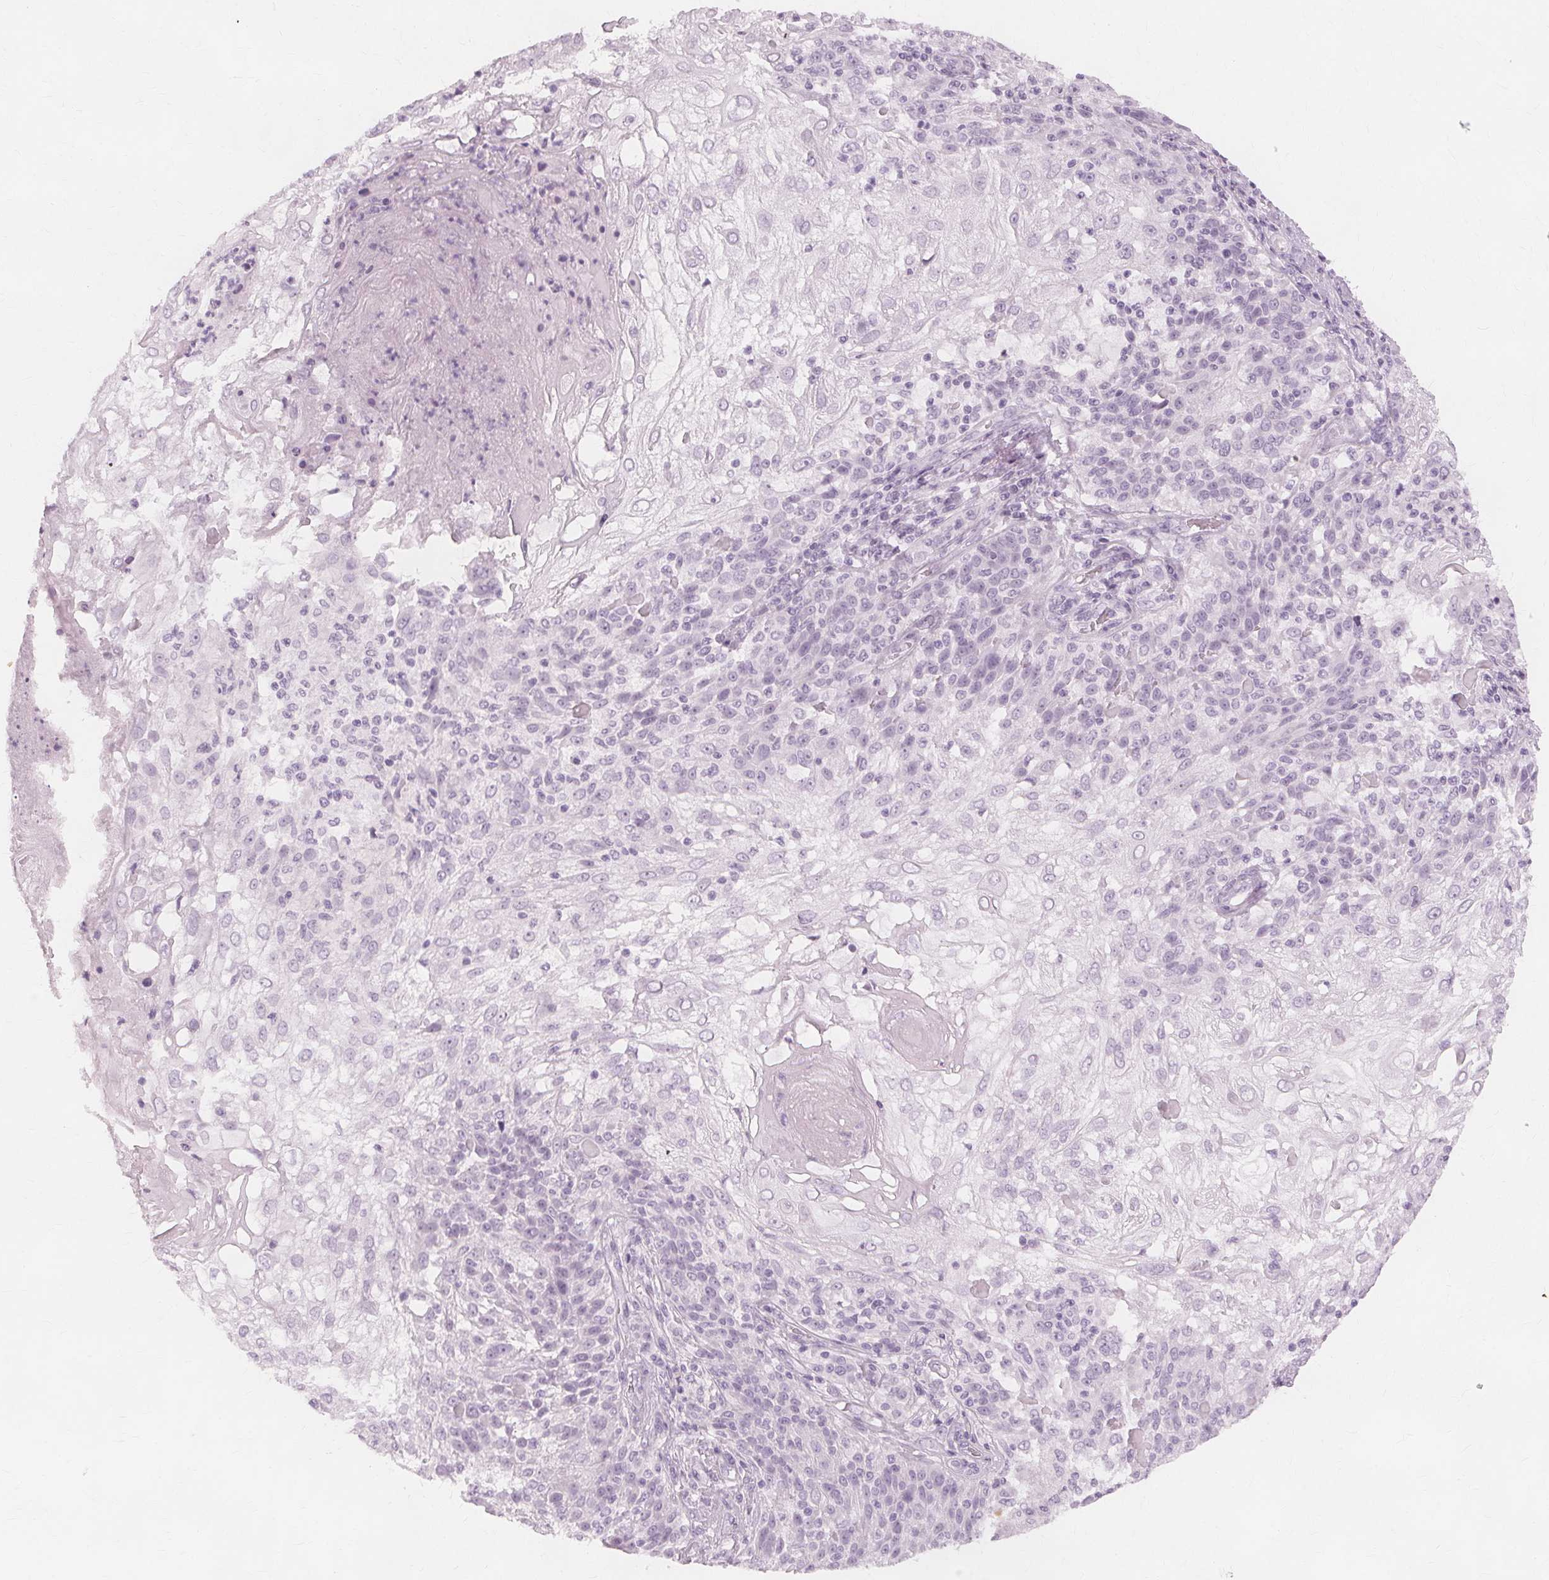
{"staining": {"intensity": "negative", "quantity": "none", "location": "none"}, "tissue": "skin cancer", "cell_type": "Tumor cells", "image_type": "cancer", "snomed": [{"axis": "morphology", "description": "Normal tissue, NOS"}, {"axis": "morphology", "description": "Squamous cell carcinoma, NOS"}, {"axis": "topography", "description": "Skin"}], "caption": "Immunohistochemical staining of human squamous cell carcinoma (skin) displays no significant staining in tumor cells. (DAB (3,3'-diaminobenzidine) immunohistochemistry with hematoxylin counter stain).", "gene": "TFF1", "patient": {"sex": "female", "age": 83}}